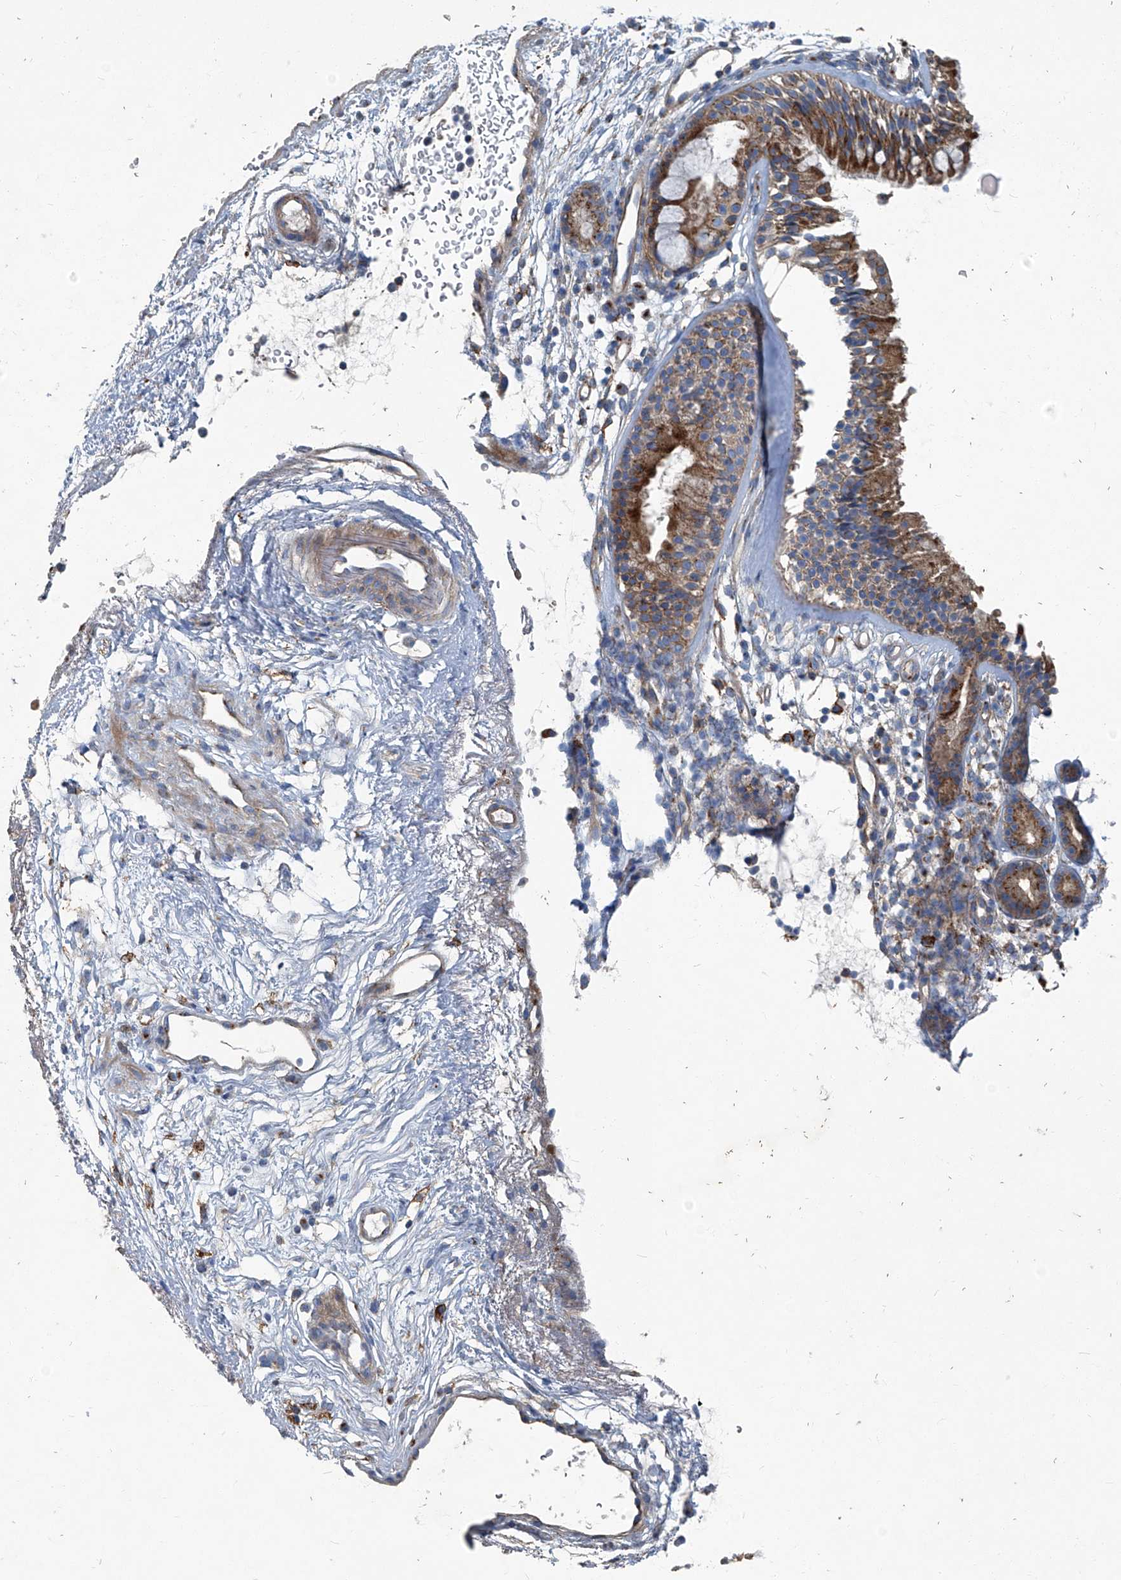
{"staining": {"intensity": "moderate", "quantity": ">75%", "location": "cytoplasmic/membranous"}, "tissue": "nasopharynx", "cell_type": "Respiratory epithelial cells", "image_type": "normal", "snomed": [{"axis": "morphology", "description": "Normal tissue, NOS"}, {"axis": "morphology", "description": "Inflammation, NOS"}, {"axis": "morphology", "description": "Malignant melanoma, Metastatic site"}, {"axis": "topography", "description": "Nasopharynx"}], "caption": "Immunohistochemical staining of unremarkable nasopharynx exhibits >75% levels of moderate cytoplasmic/membranous protein positivity in about >75% of respiratory epithelial cells. (DAB (3,3'-diaminobenzidine) IHC, brown staining for protein, blue staining for nuclei).", "gene": "PIGH", "patient": {"sex": "male", "age": 70}}